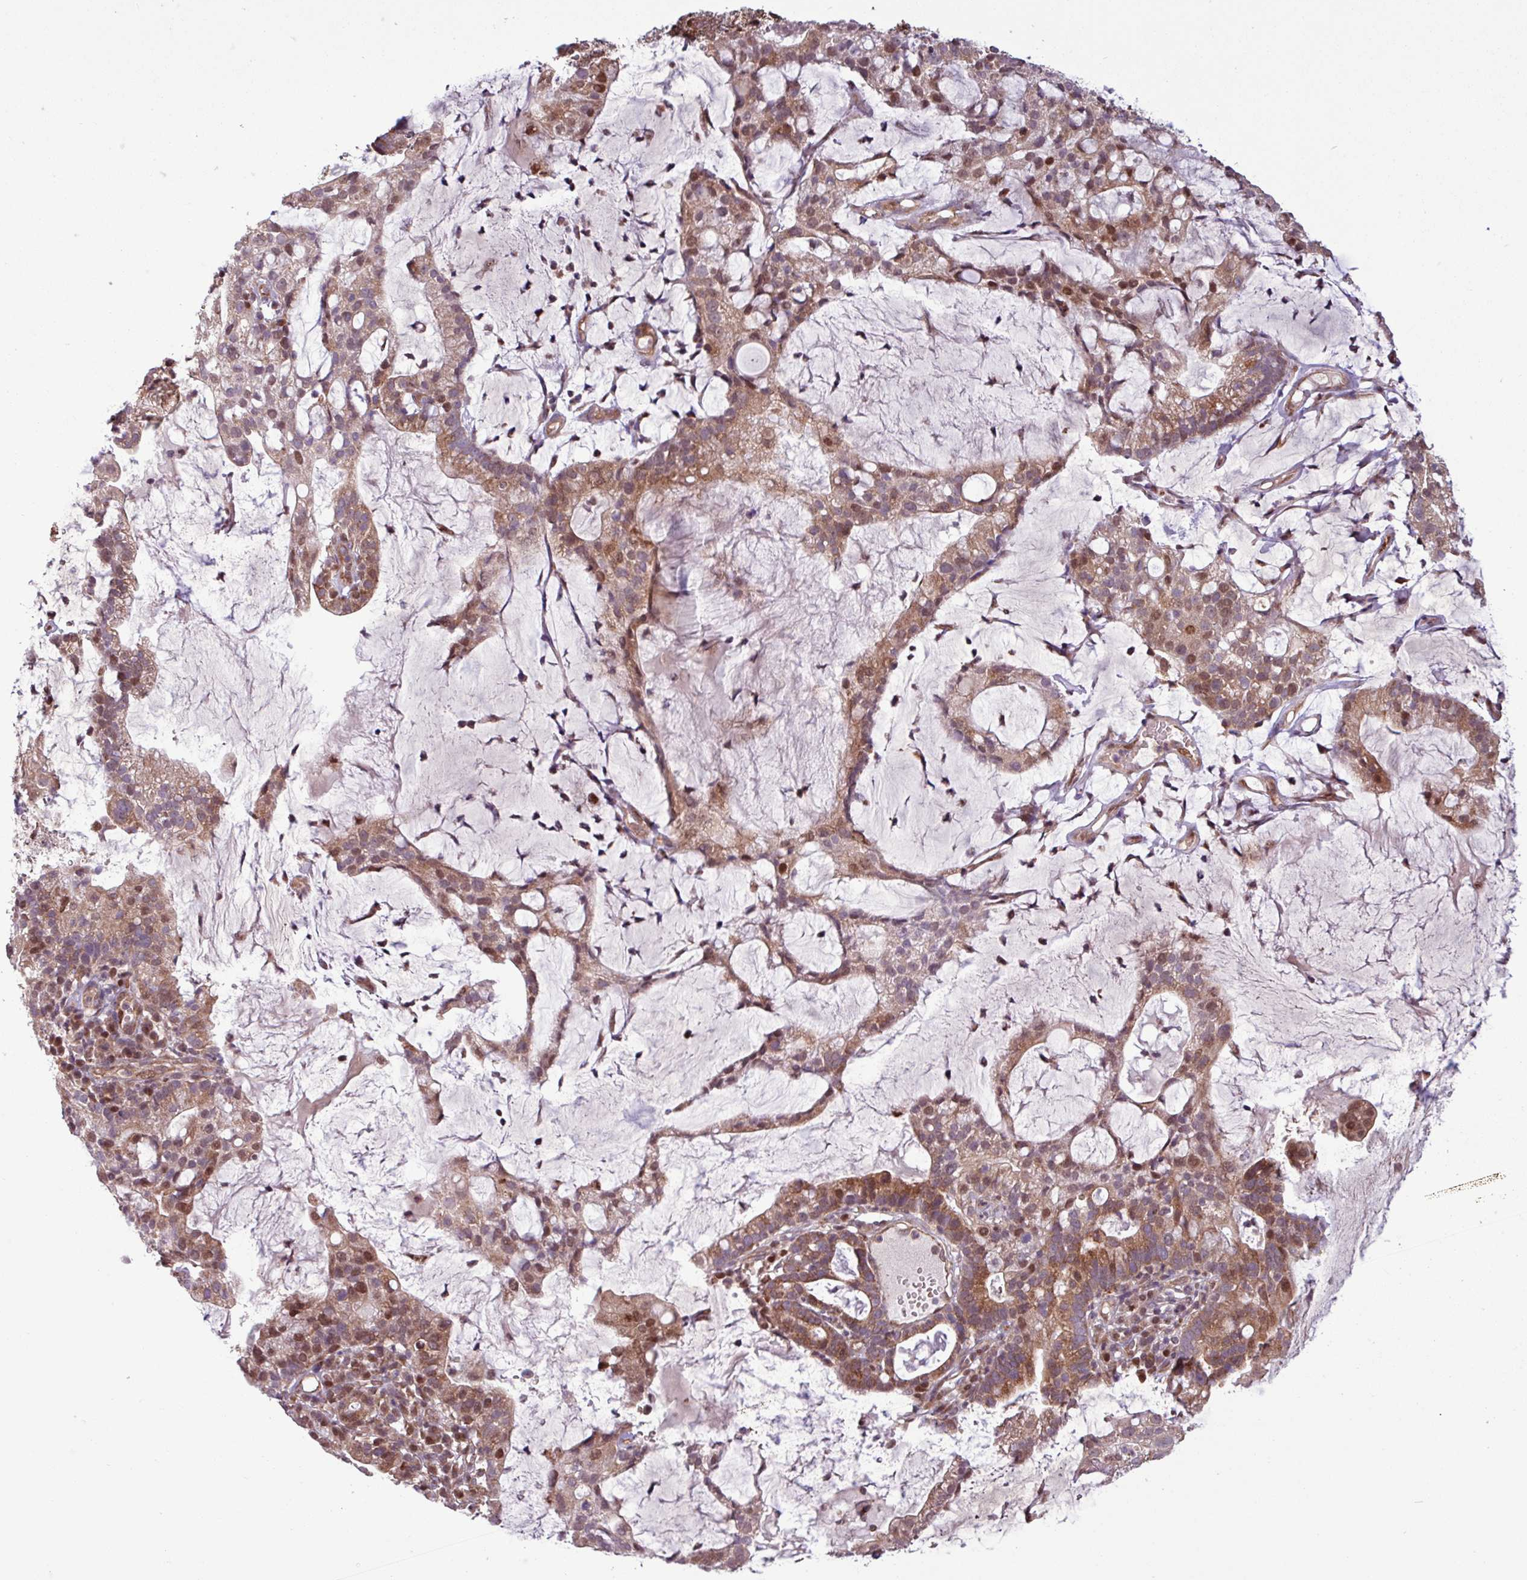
{"staining": {"intensity": "moderate", "quantity": ">75%", "location": "cytoplasmic/membranous,nuclear"}, "tissue": "cervical cancer", "cell_type": "Tumor cells", "image_type": "cancer", "snomed": [{"axis": "morphology", "description": "Adenocarcinoma, NOS"}, {"axis": "topography", "description": "Cervix"}], "caption": "Moderate cytoplasmic/membranous and nuclear expression is appreciated in approximately >75% of tumor cells in cervical adenocarcinoma.", "gene": "PDPR", "patient": {"sex": "female", "age": 41}}